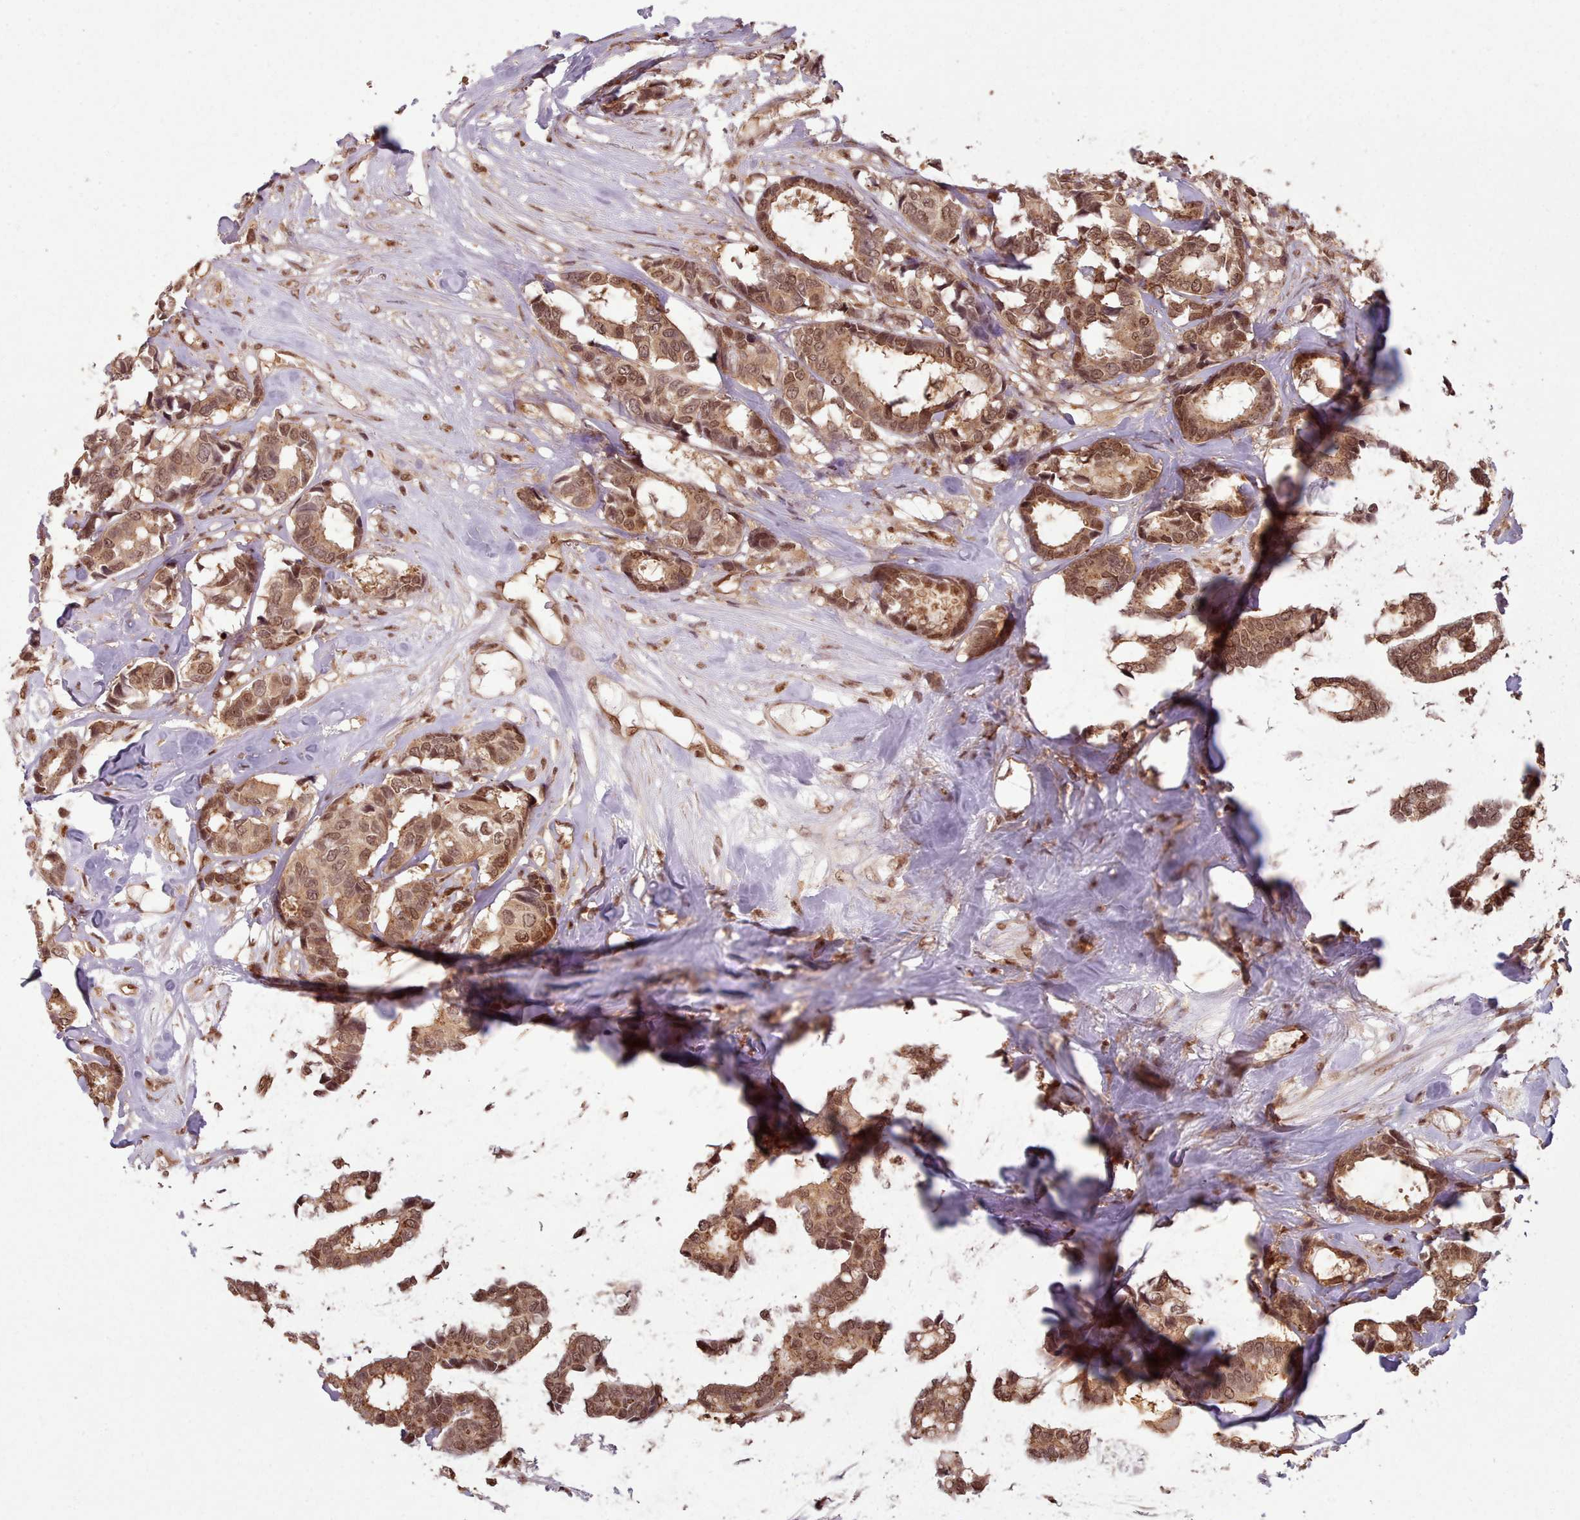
{"staining": {"intensity": "moderate", "quantity": ">75%", "location": "cytoplasmic/membranous,nuclear"}, "tissue": "breast cancer", "cell_type": "Tumor cells", "image_type": "cancer", "snomed": [{"axis": "morphology", "description": "Normal tissue, NOS"}, {"axis": "morphology", "description": "Duct carcinoma"}, {"axis": "topography", "description": "Breast"}], "caption": "Breast cancer stained with a protein marker demonstrates moderate staining in tumor cells.", "gene": "RPS27A", "patient": {"sex": "female", "age": 87}}